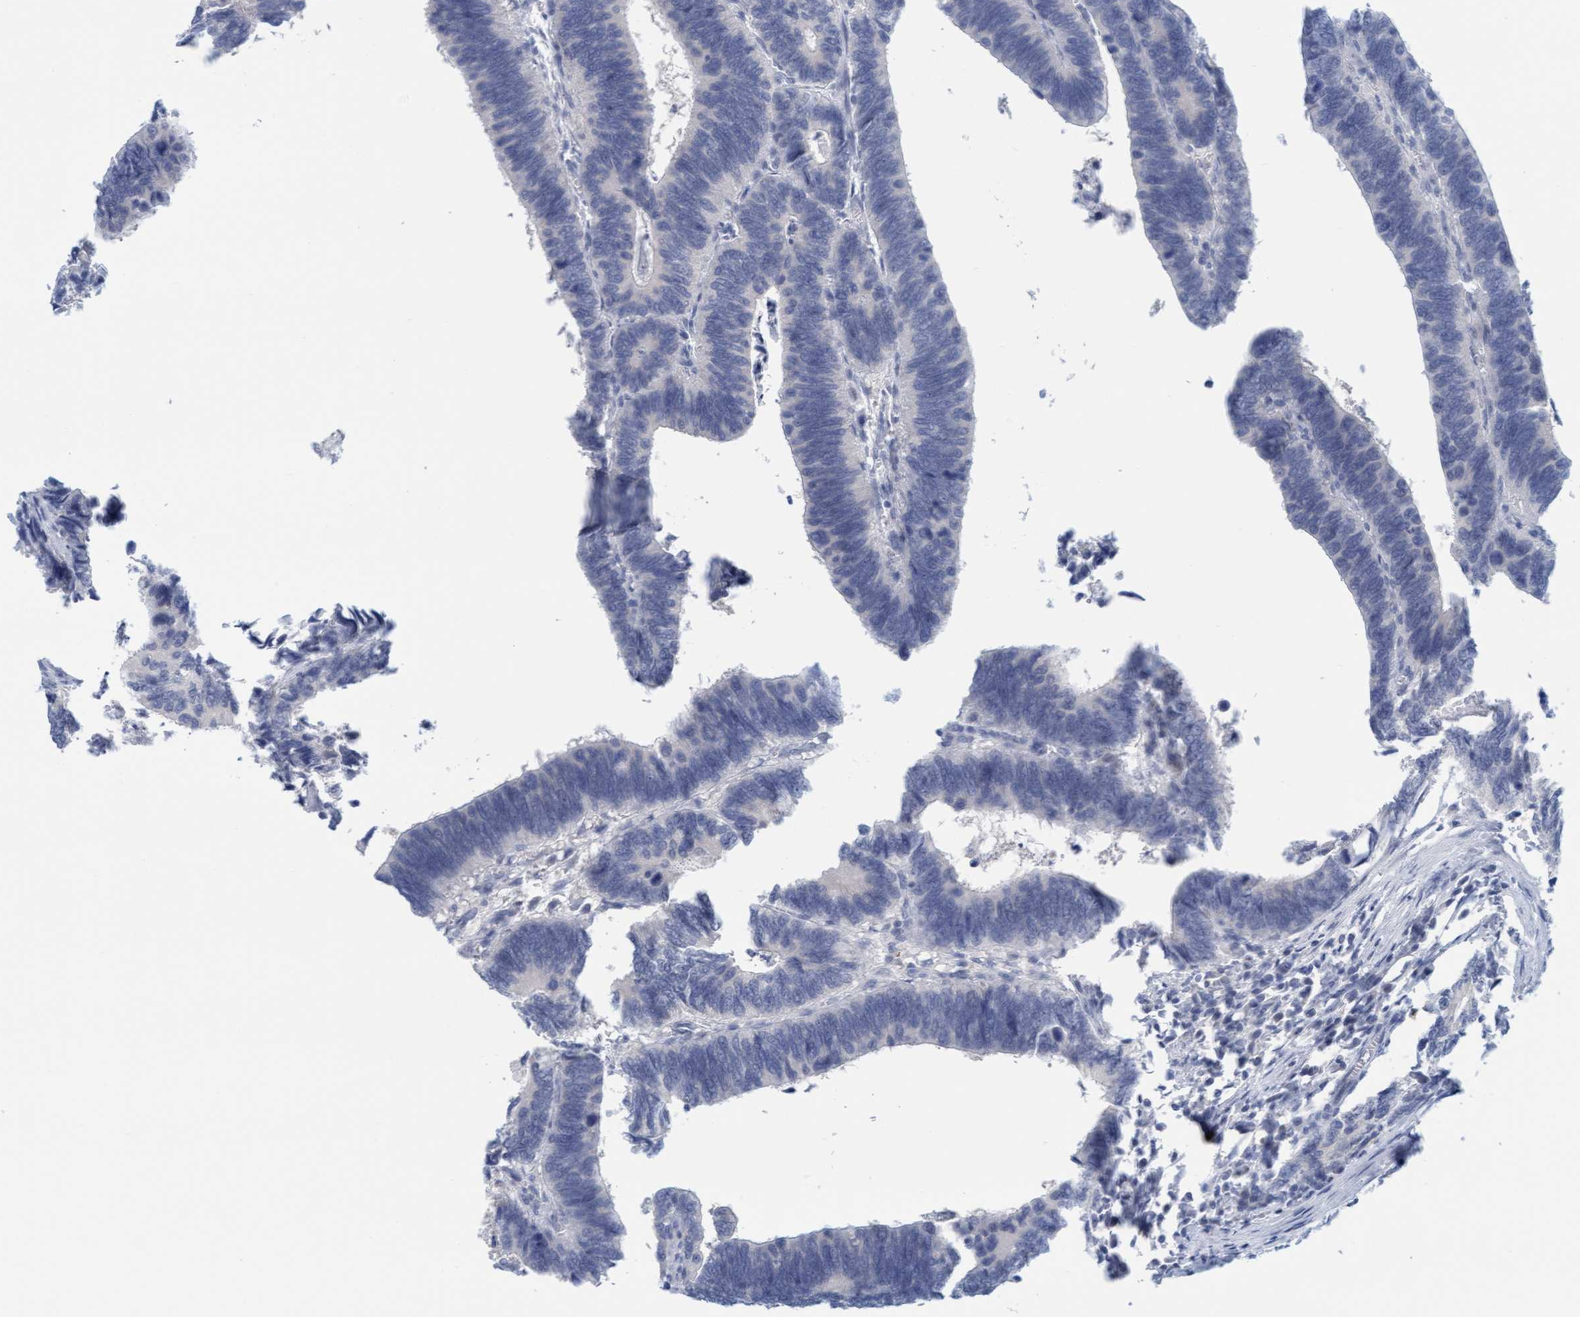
{"staining": {"intensity": "negative", "quantity": "none", "location": "none"}, "tissue": "colorectal cancer", "cell_type": "Tumor cells", "image_type": "cancer", "snomed": [{"axis": "morphology", "description": "Adenocarcinoma, NOS"}, {"axis": "topography", "description": "Colon"}], "caption": "There is no significant staining in tumor cells of adenocarcinoma (colorectal).", "gene": "CPA3", "patient": {"sex": "male", "age": 72}}